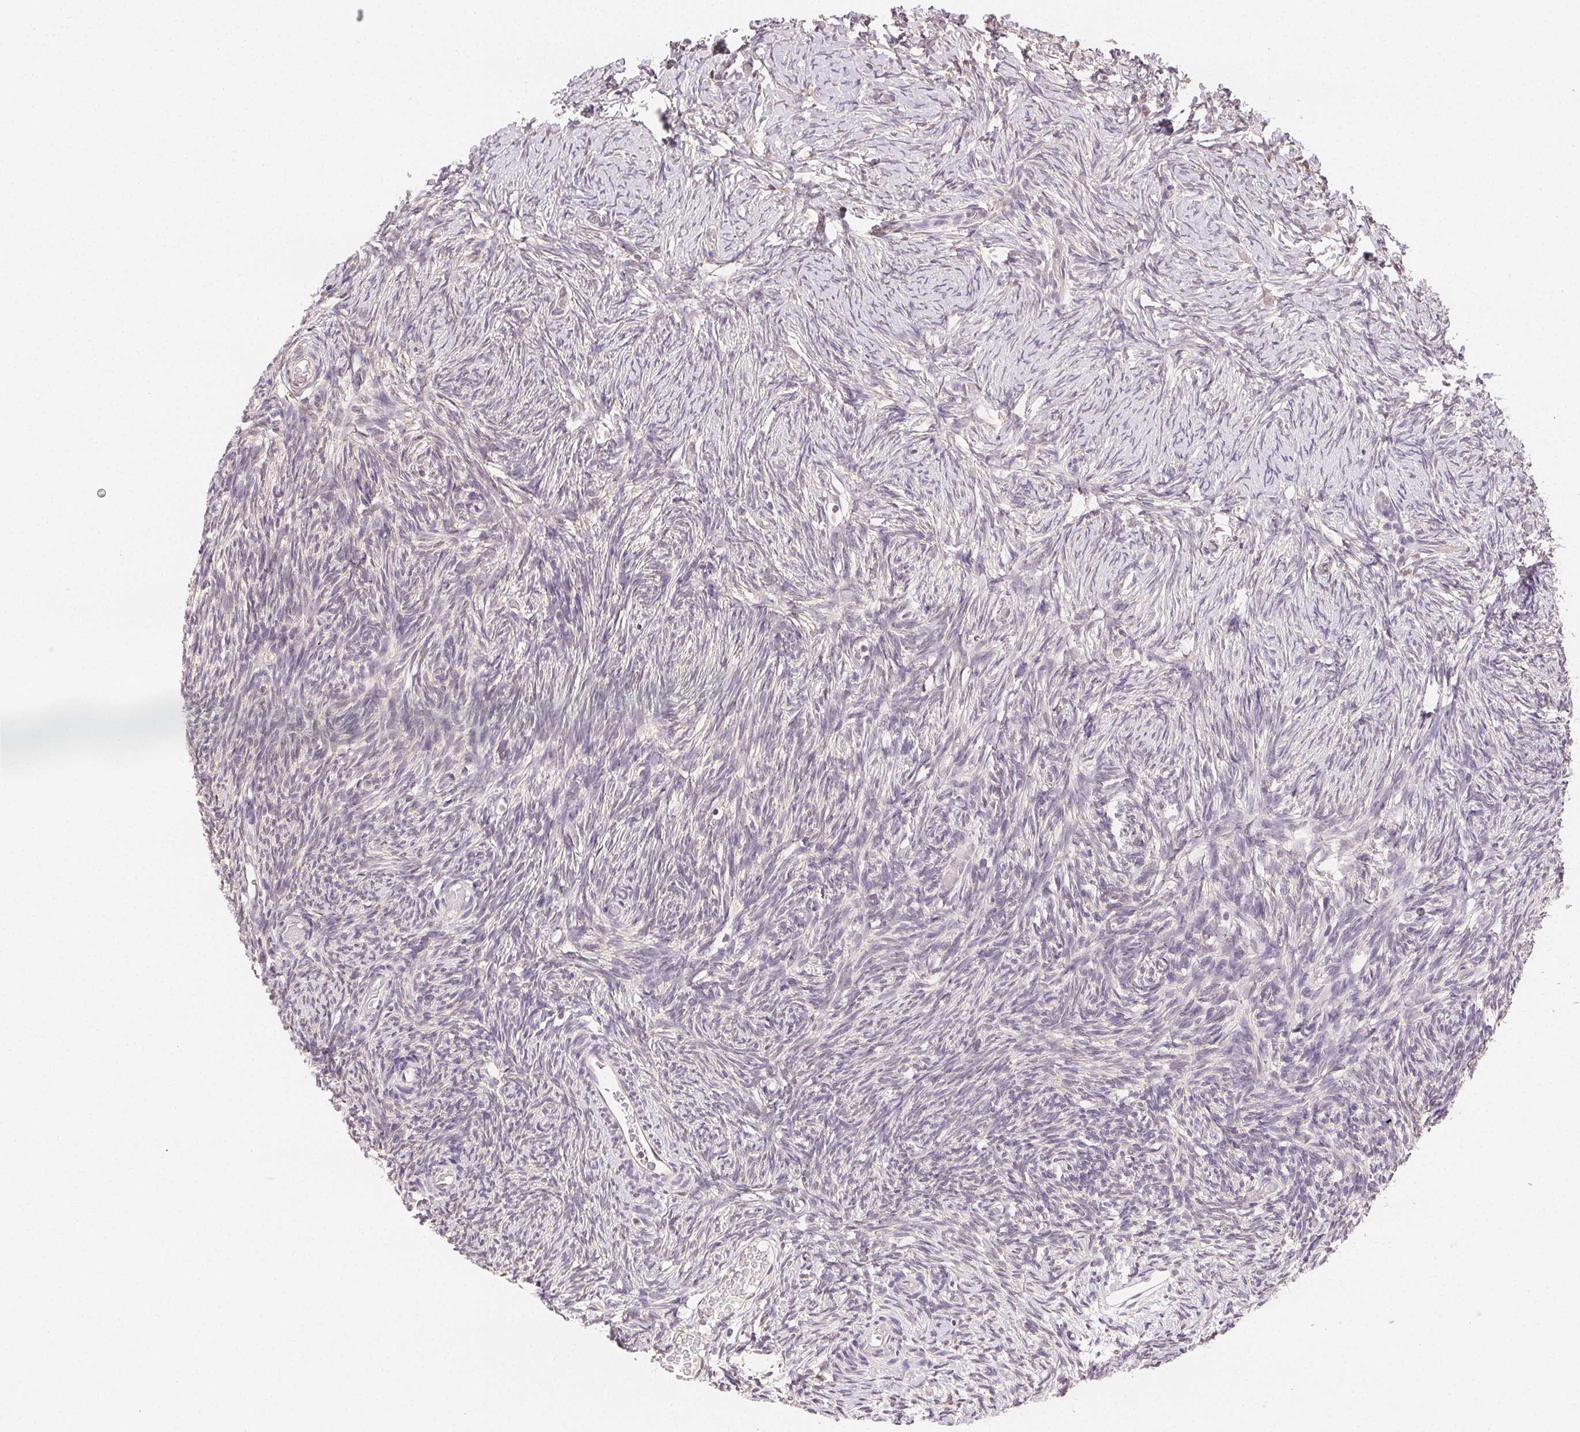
{"staining": {"intensity": "weak", "quantity": "25%-75%", "location": "cytoplasmic/membranous"}, "tissue": "ovary", "cell_type": "Follicle cells", "image_type": "normal", "snomed": [{"axis": "morphology", "description": "Normal tissue, NOS"}, {"axis": "topography", "description": "Ovary"}], "caption": "A high-resolution micrograph shows IHC staining of benign ovary, which shows weak cytoplasmic/membranous expression in approximately 25%-75% of follicle cells.", "gene": "SEZ6L2", "patient": {"sex": "female", "age": 39}}